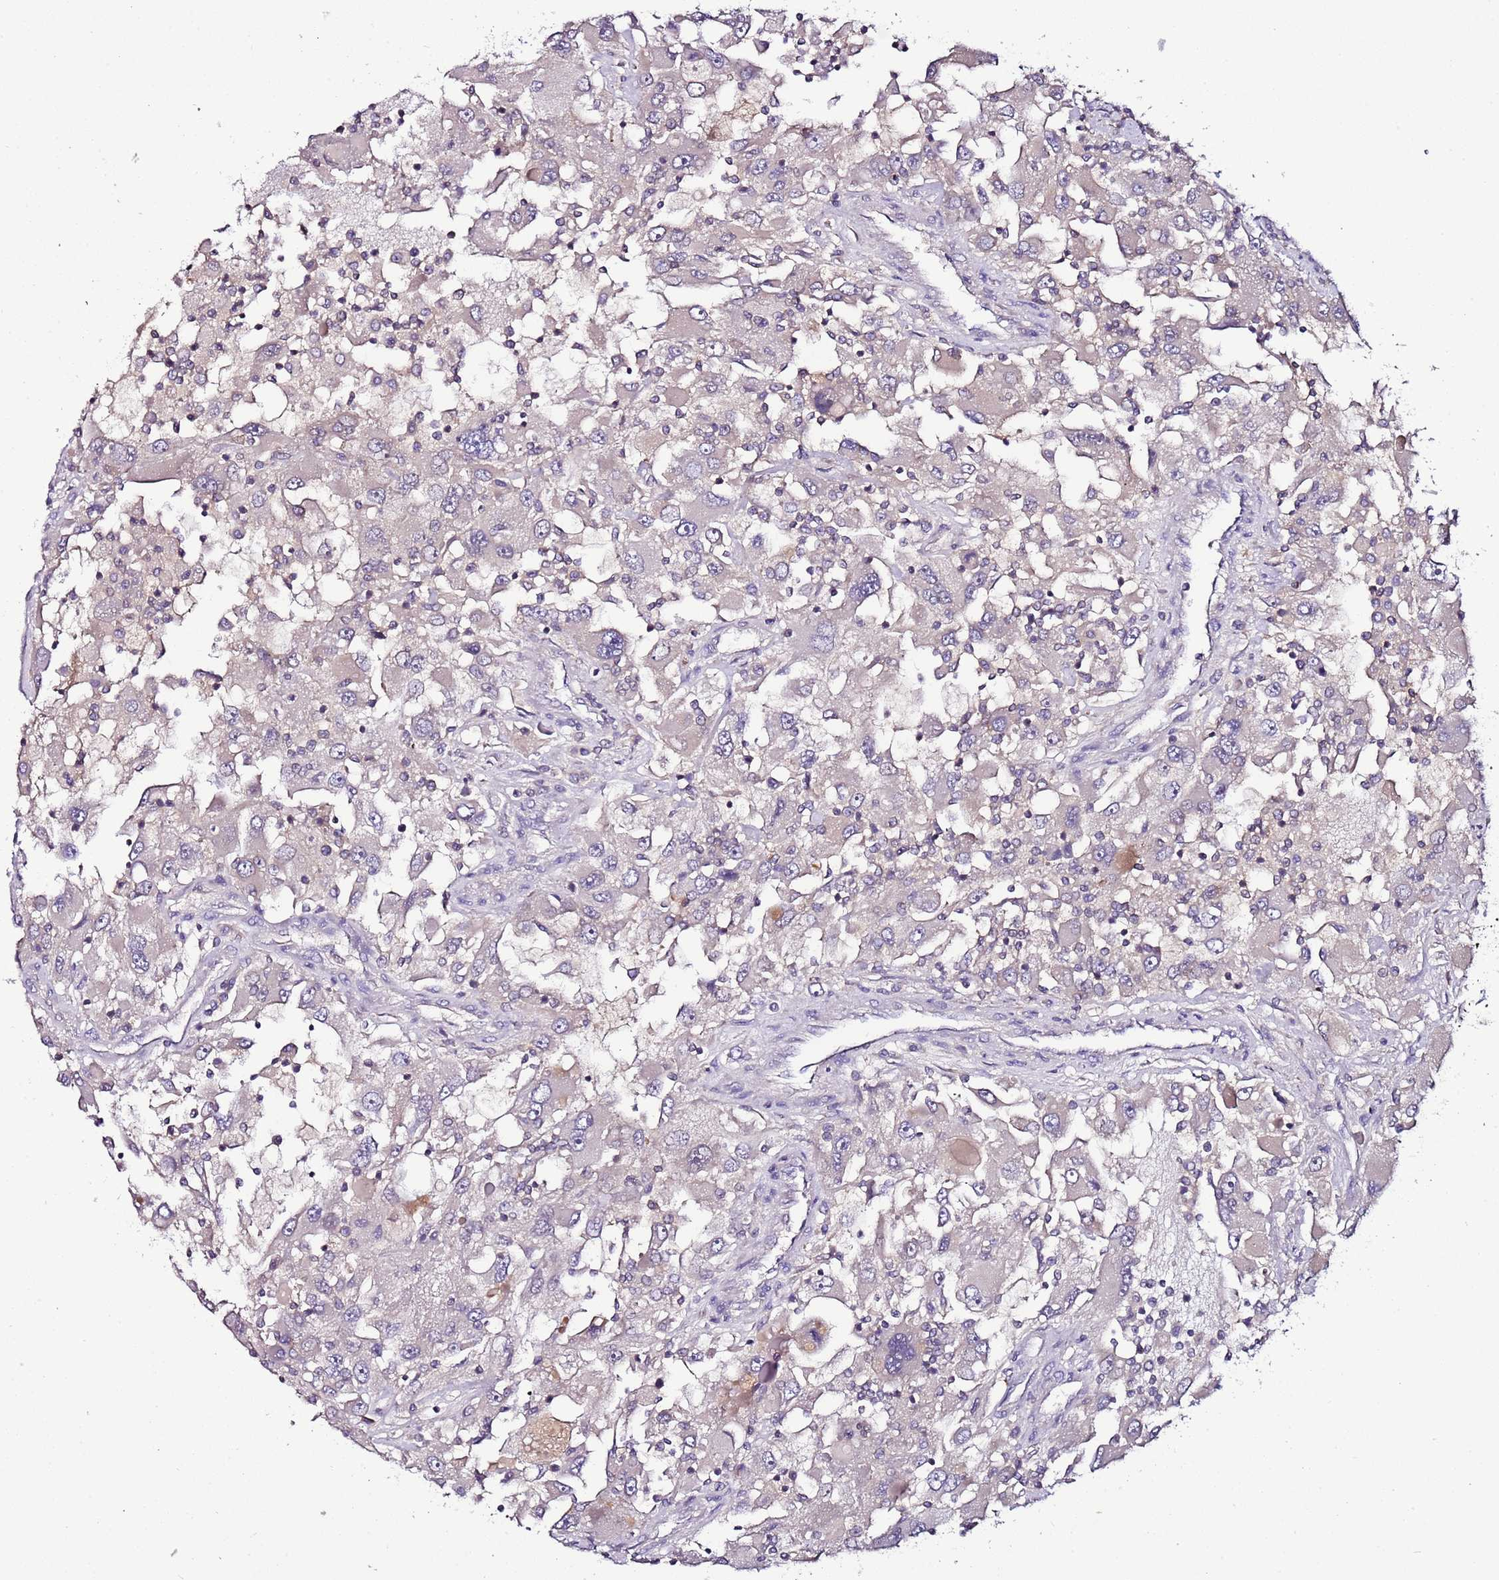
{"staining": {"intensity": "negative", "quantity": "none", "location": "none"}, "tissue": "renal cancer", "cell_type": "Tumor cells", "image_type": "cancer", "snomed": [{"axis": "morphology", "description": "Adenocarcinoma, NOS"}, {"axis": "topography", "description": "Kidney"}], "caption": "The image exhibits no significant expression in tumor cells of renal adenocarcinoma.", "gene": "IGIP", "patient": {"sex": "female", "age": 52}}